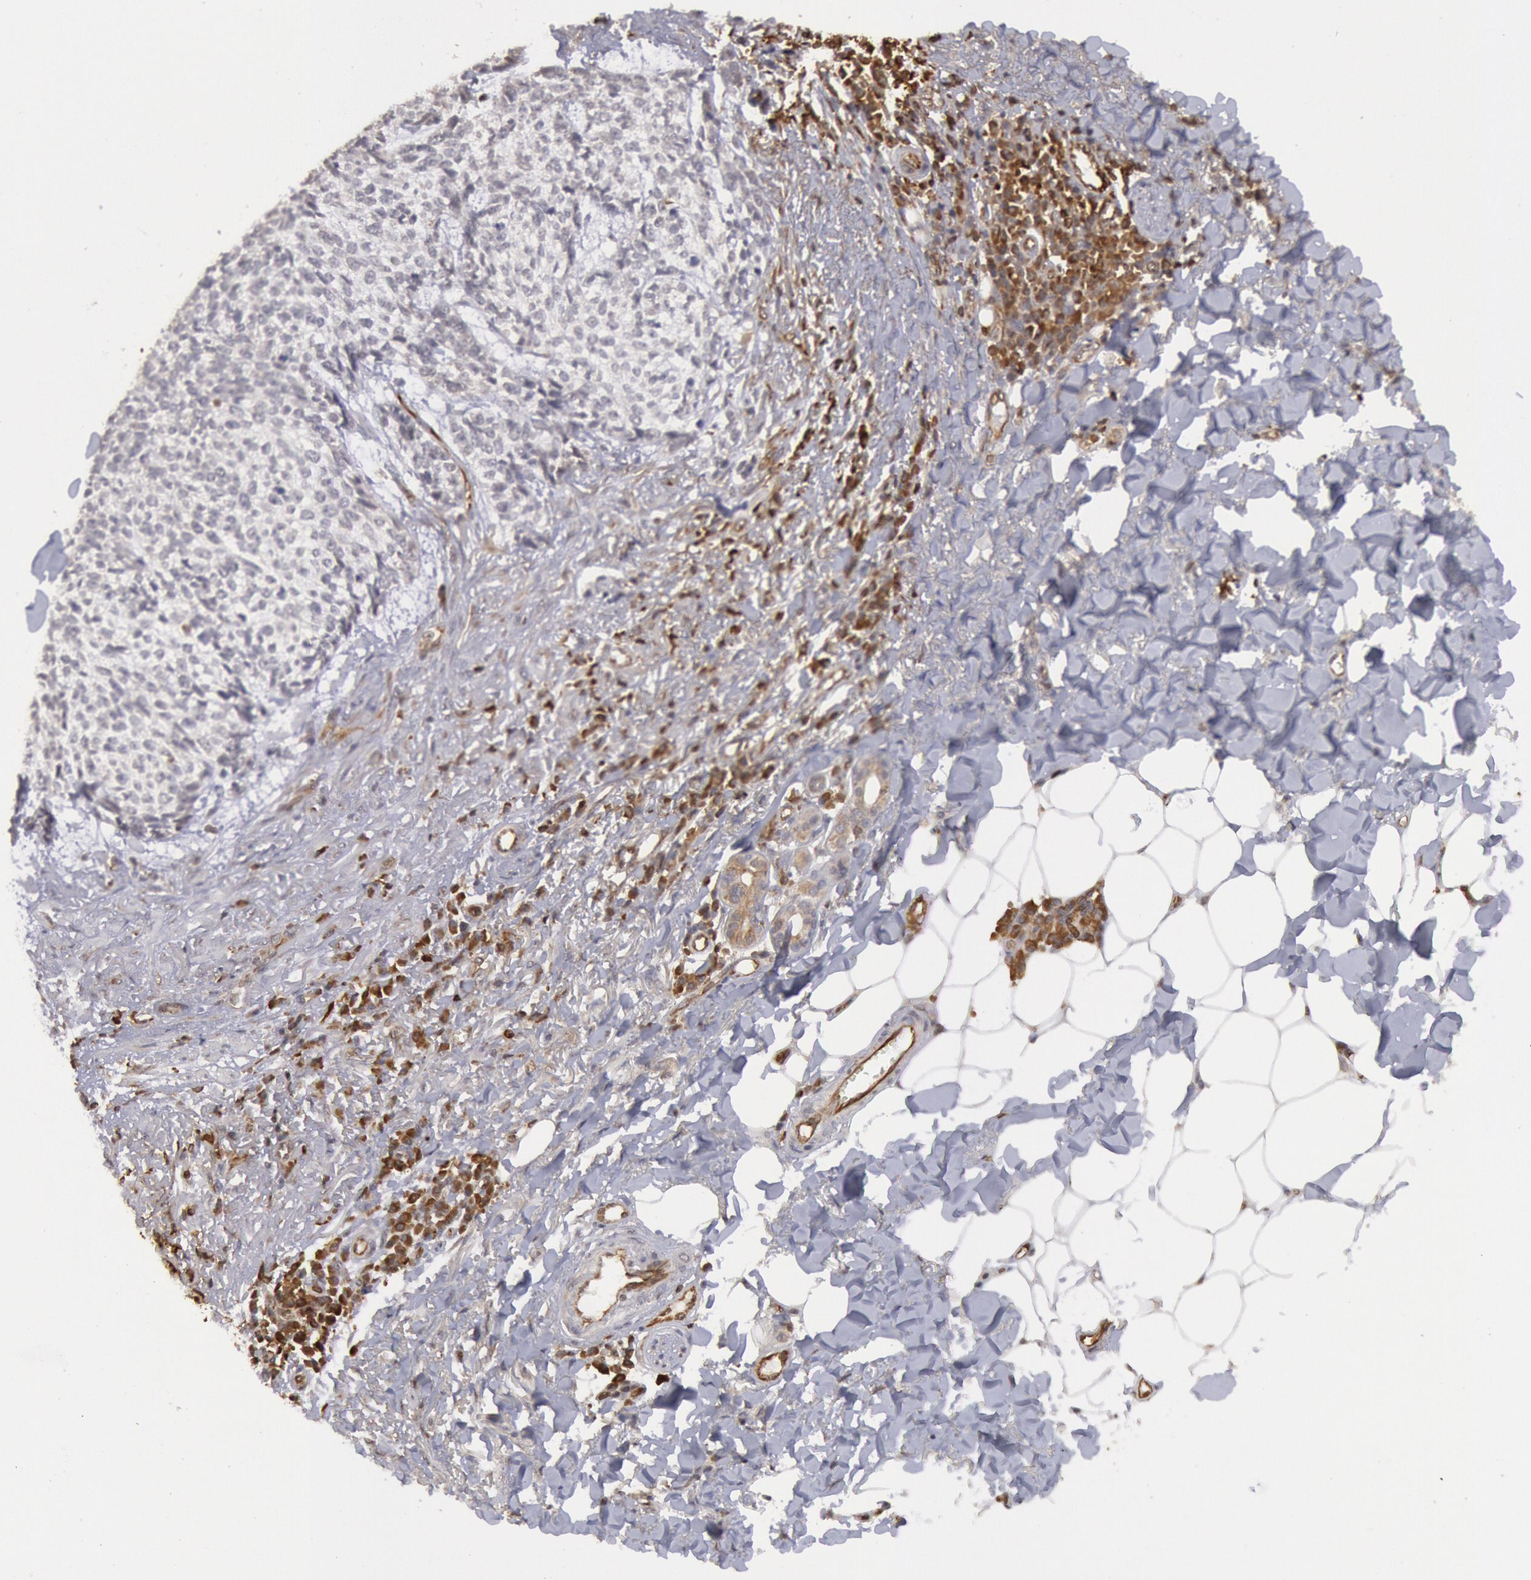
{"staining": {"intensity": "negative", "quantity": "none", "location": "none"}, "tissue": "skin cancer", "cell_type": "Tumor cells", "image_type": "cancer", "snomed": [{"axis": "morphology", "description": "Basal cell carcinoma"}, {"axis": "topography", "description": "Skin"}], "caption": "Immunohistochemistry (IHC) of human skin cancer (basal cell carcinoma) reveals no expression in tumor cells. (Immunohistochemistry, brightfield microscopy, high magnification).", "gene": "TAP2", "patient": {"sex": "female", "age": 89}}